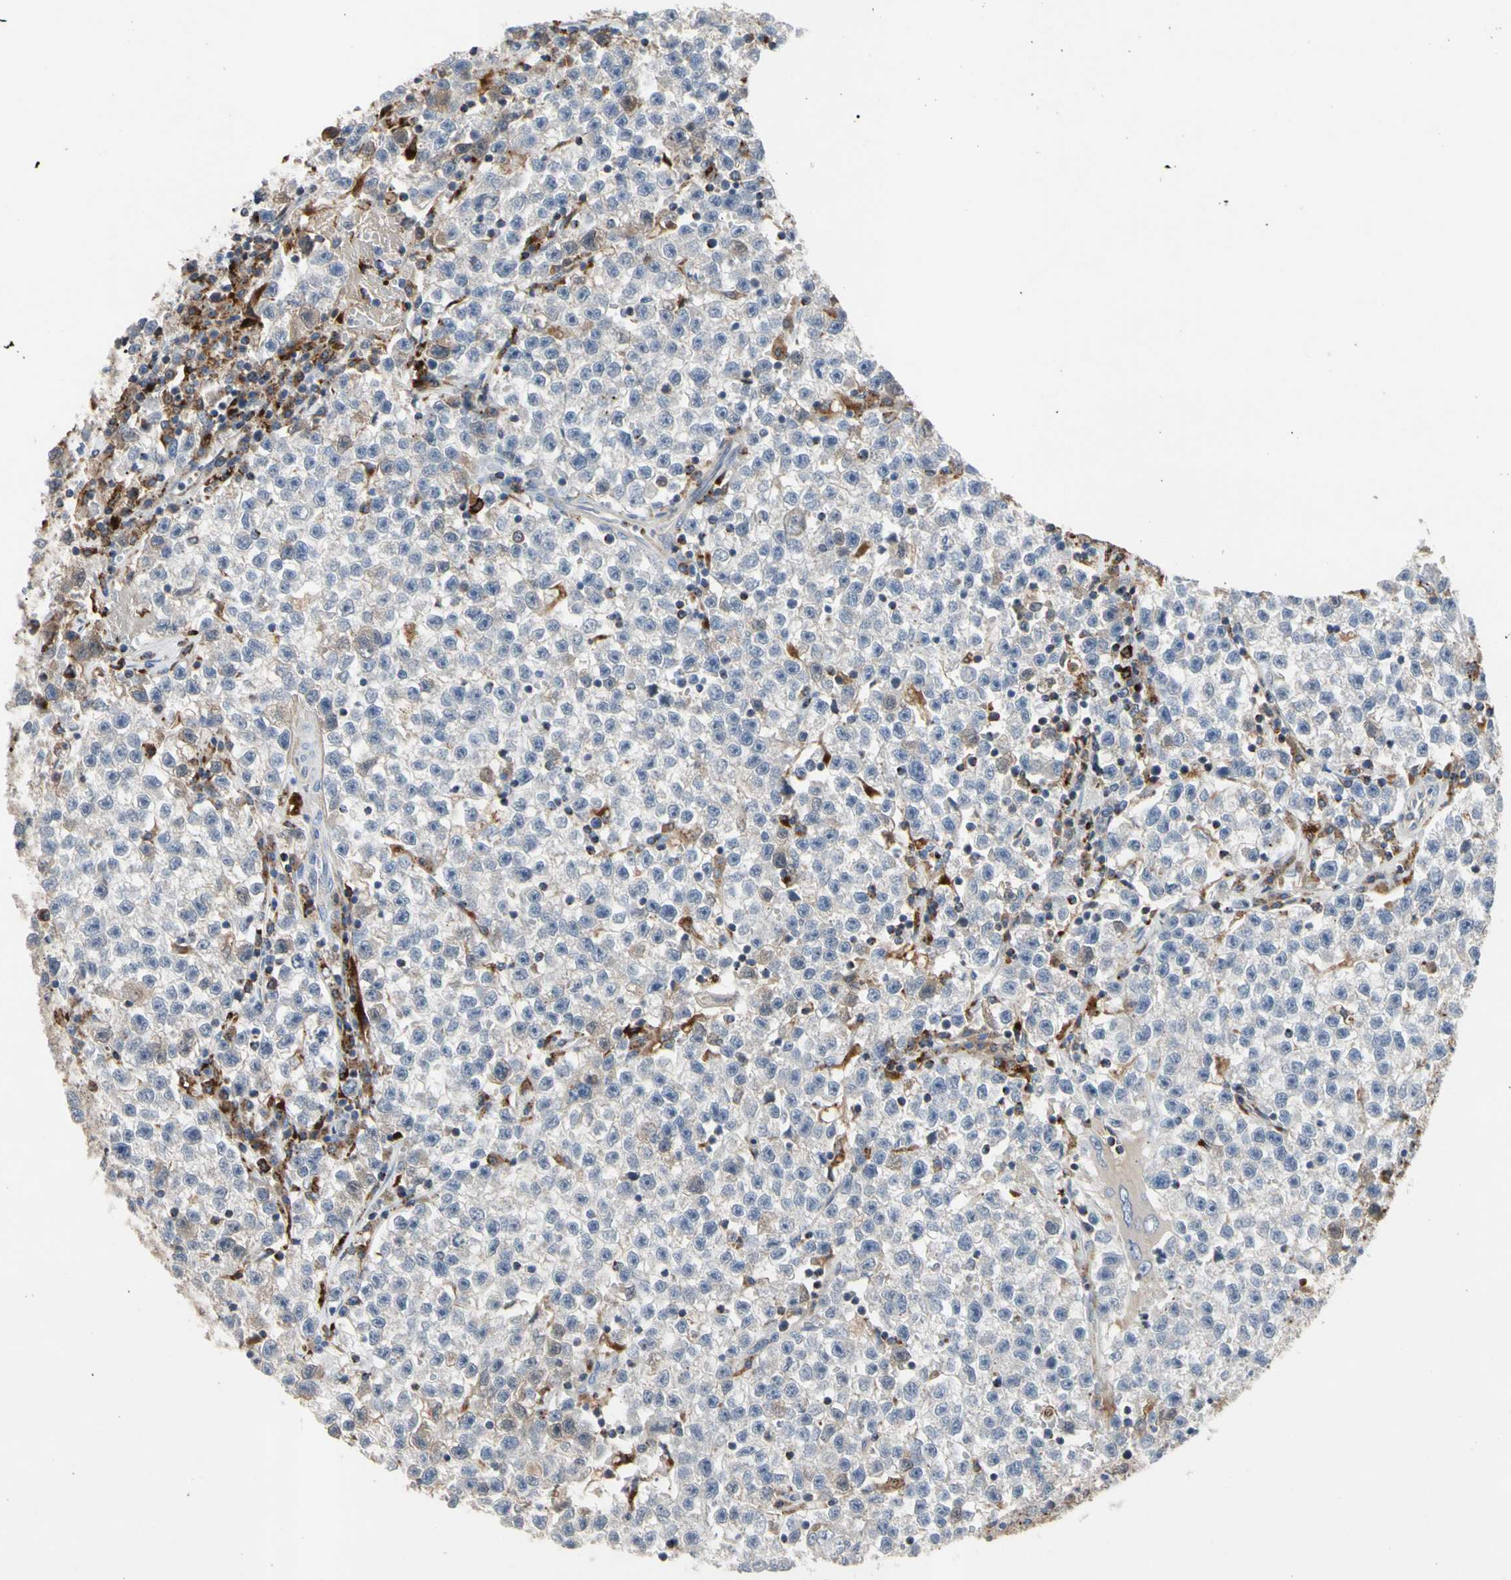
{"staining": {"intensity": "negative", "quantity": "none", "location": "none"}, "tissue": "testis cancer", "cell_type": "Tumor cells", "image_type": "cancer", "snomed": [{"axis": "morphology", "description": "Seminoma, NOS"}, {"axis": "topography", "description": "Testis"}], "caption": "There is no significant staining in tumor cells of testis seminoma.", "gene": "ADA2", "patient": {"sex": "male", "age": 22}}